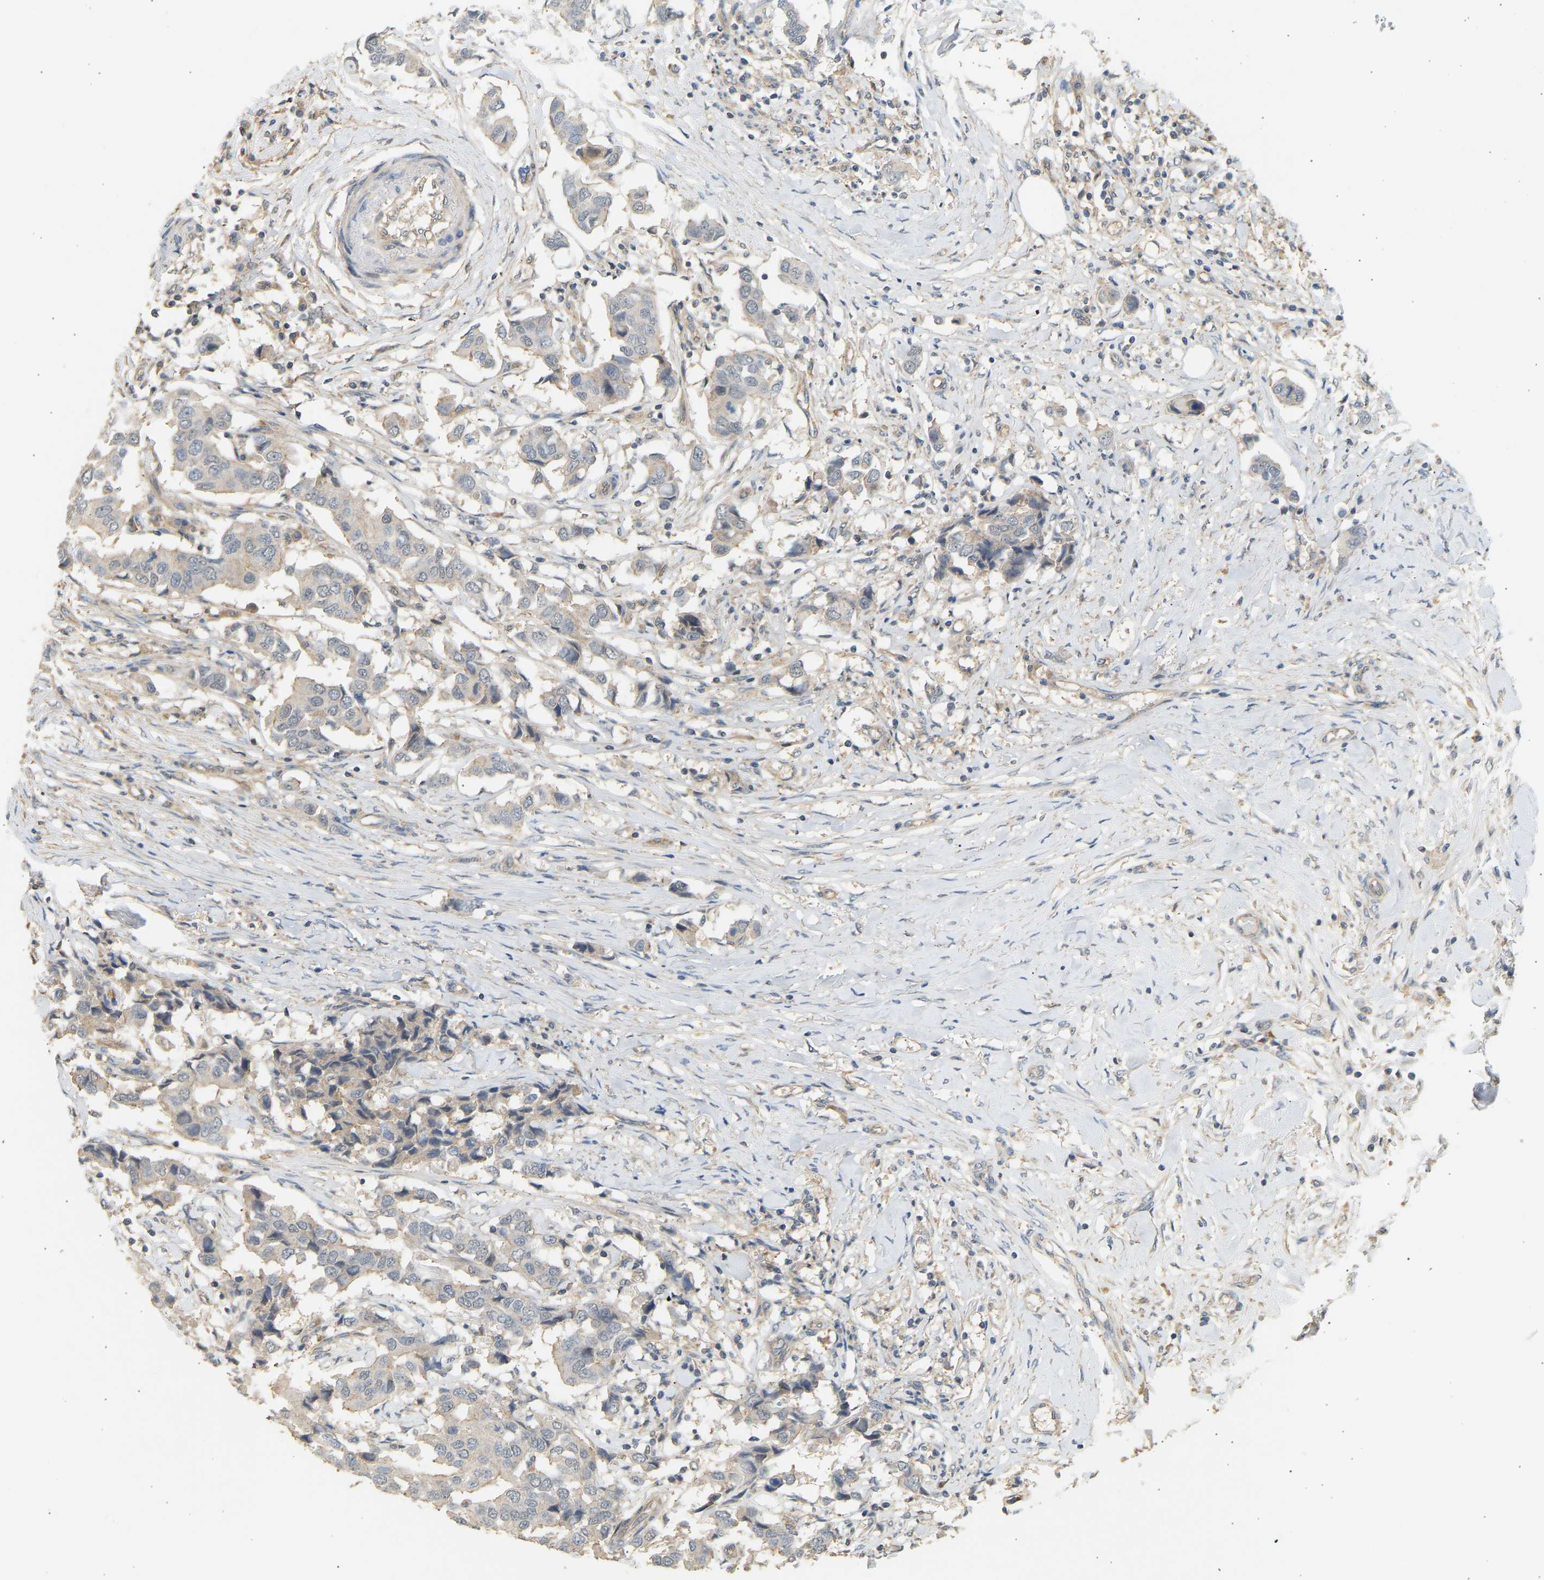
{"staining": {"intensity": "negative", "quantity": "none", "location": "none"}, "tissue": "breast cancer", "cell_type": "Tumor cells", "image_type": "cancer", "snomed": [{"axis": "morphology", "description": "Duct carcinoma"}, {"axis": "topography", "description": "Breast"}], "caption": "Tumor cells show no significant staining in breast invasive ductal carcinoma.", "gene": "RGL1", "patient": {"sex": "female", "age": 80}}